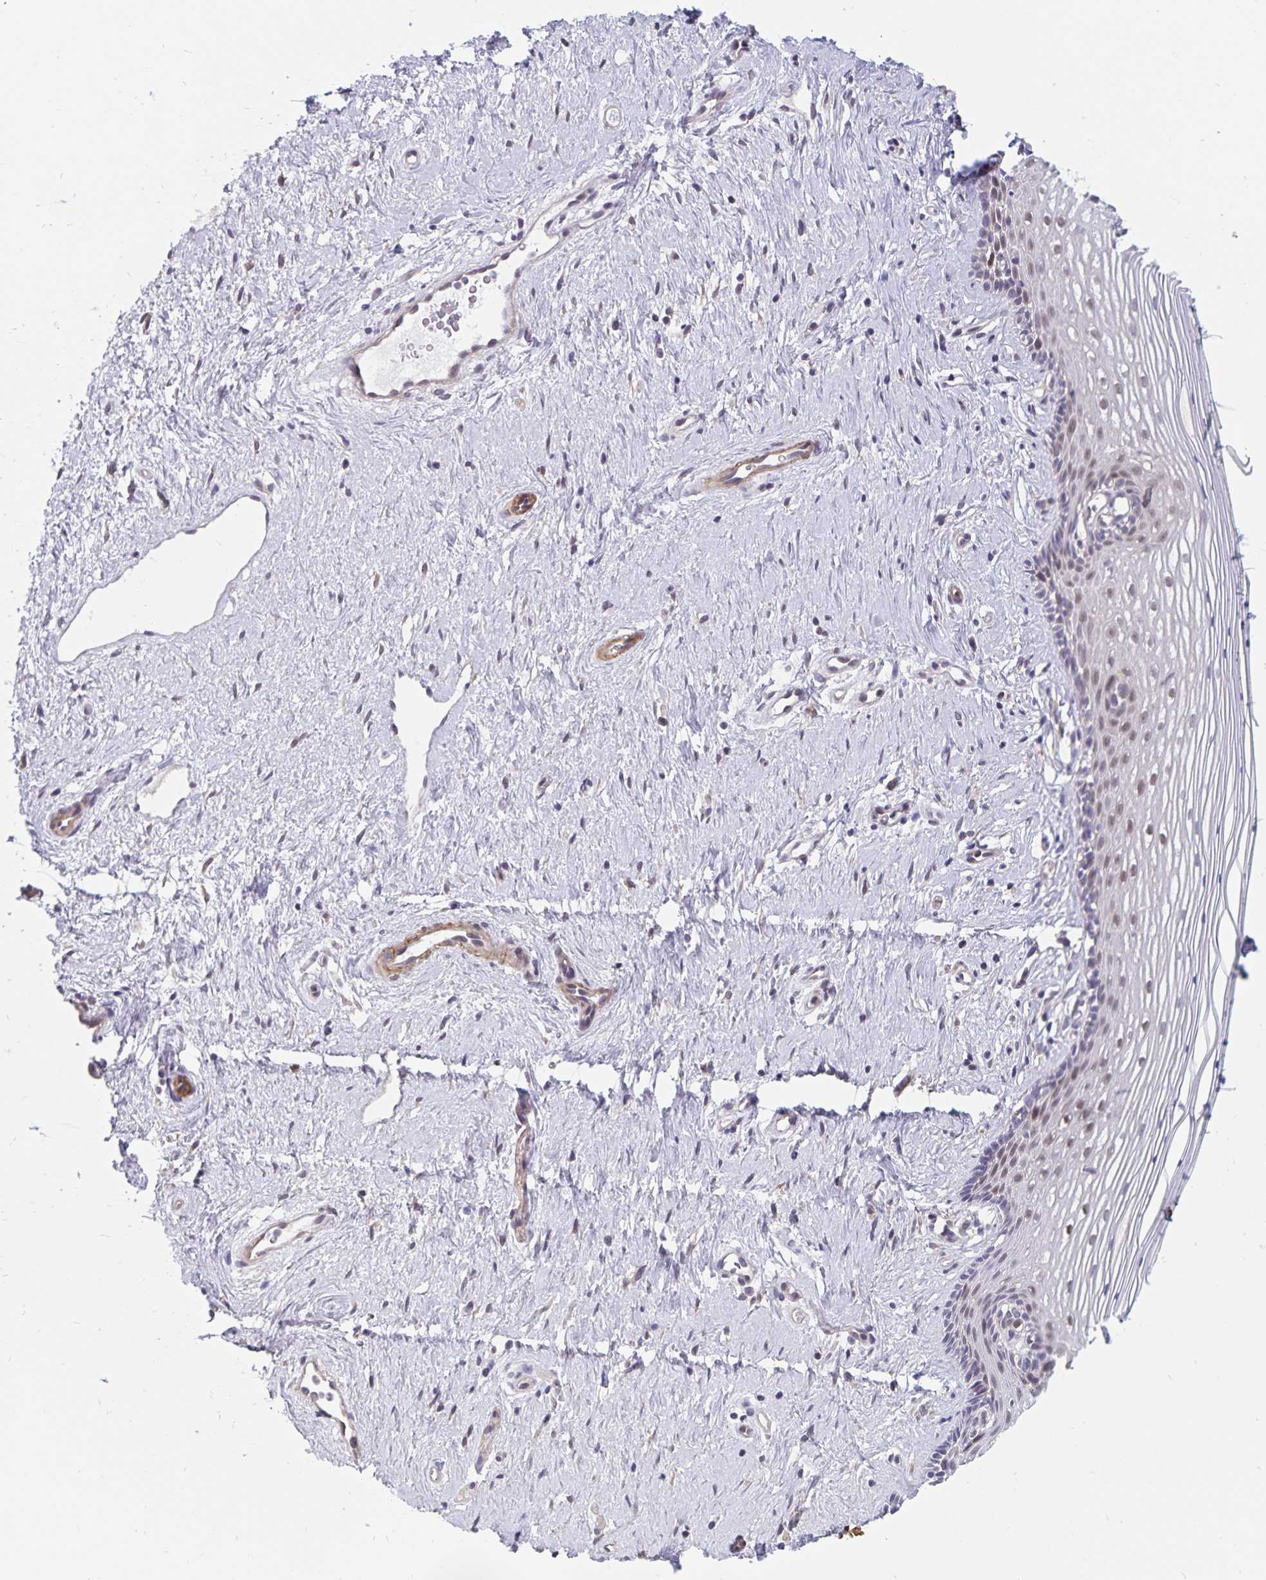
{"staining": {"intensity": "weak", "quantity": "<25%", "location": "nuclear"}, "tissue": "vagina", "cell_type": "Squamous epithelial cells", "image_type": "normal", "snomed": [{"axis": "morphology", "description": "Normal tissue, NOS"}, {"axis": "topography", "description": "Vagina"}], "caption": "The immunohistochemistry histopathology image has no significant positivity in squamous epithelial cells of vagina. (Stains: DAB (3,3'-diaminobenzidine) immunohistochemistry (IHC) with hematoxylin counter stain, Microscopy: brightfield microscopy at high magnification).", "gene": "BAG6", "patient": {"sex": "female", "age": 42}}